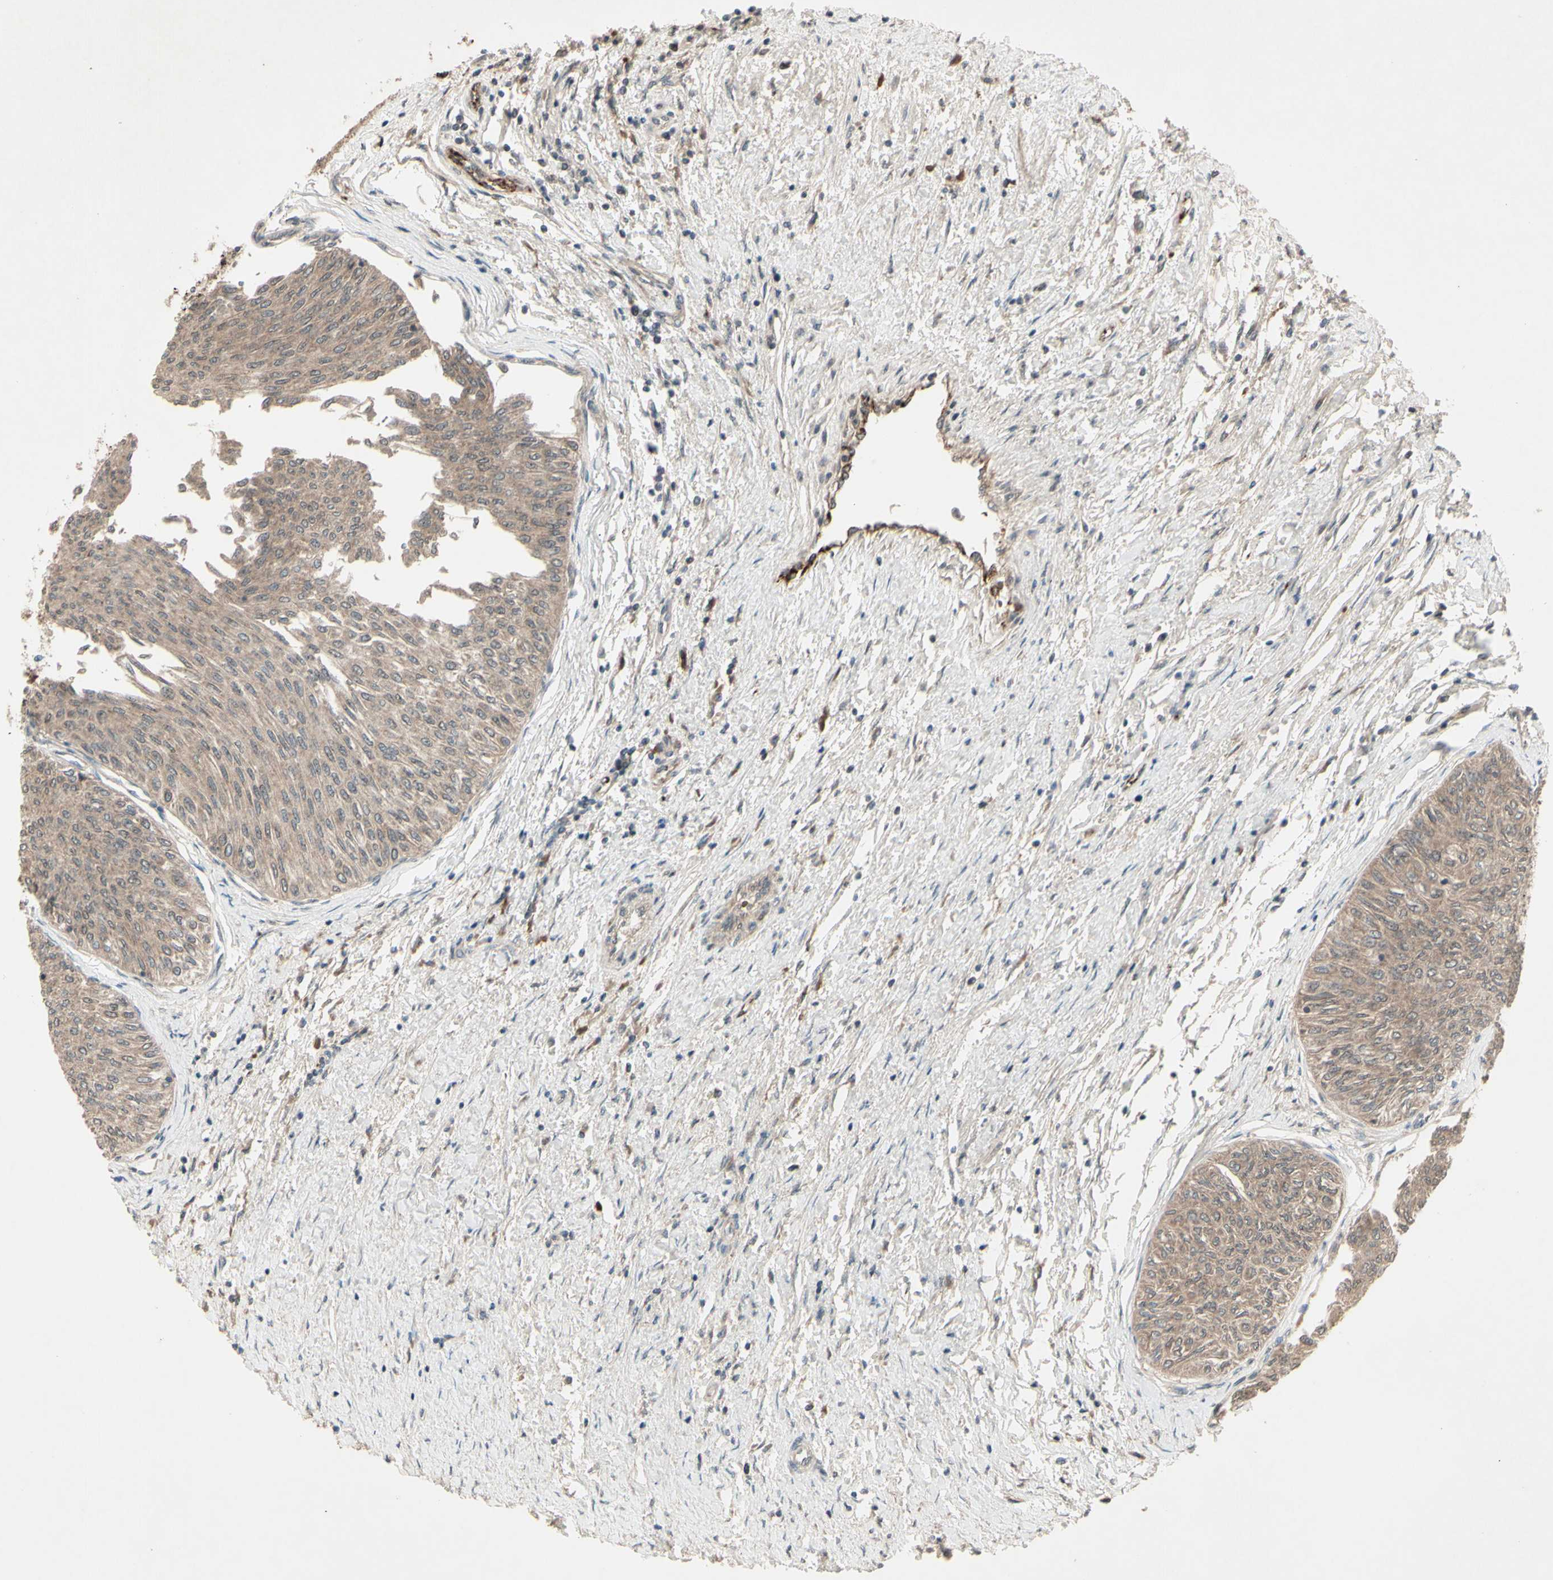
{"staining": {"intensity": "weak", "quantity": ">75%", "location": "cytoplasmic/membranous"}, "tissue": "urothelial cancer", "cell_type": "Tumor cells", "image_type": "cancer", "snomed": [{"axis": "morphology", "description": "Urothelial carcinoma, Low grade"}, {"axis": "topography", "description": "Urinary bladder"}], "caption": "Urothelial cancer stained with immunohistochemistry (IHC) reveals weak cytoplasmic/membranous expression in approximately >75% of tumor cells.", "gene": "MLF2", "patient": {"sex": "male", "age": 78}}